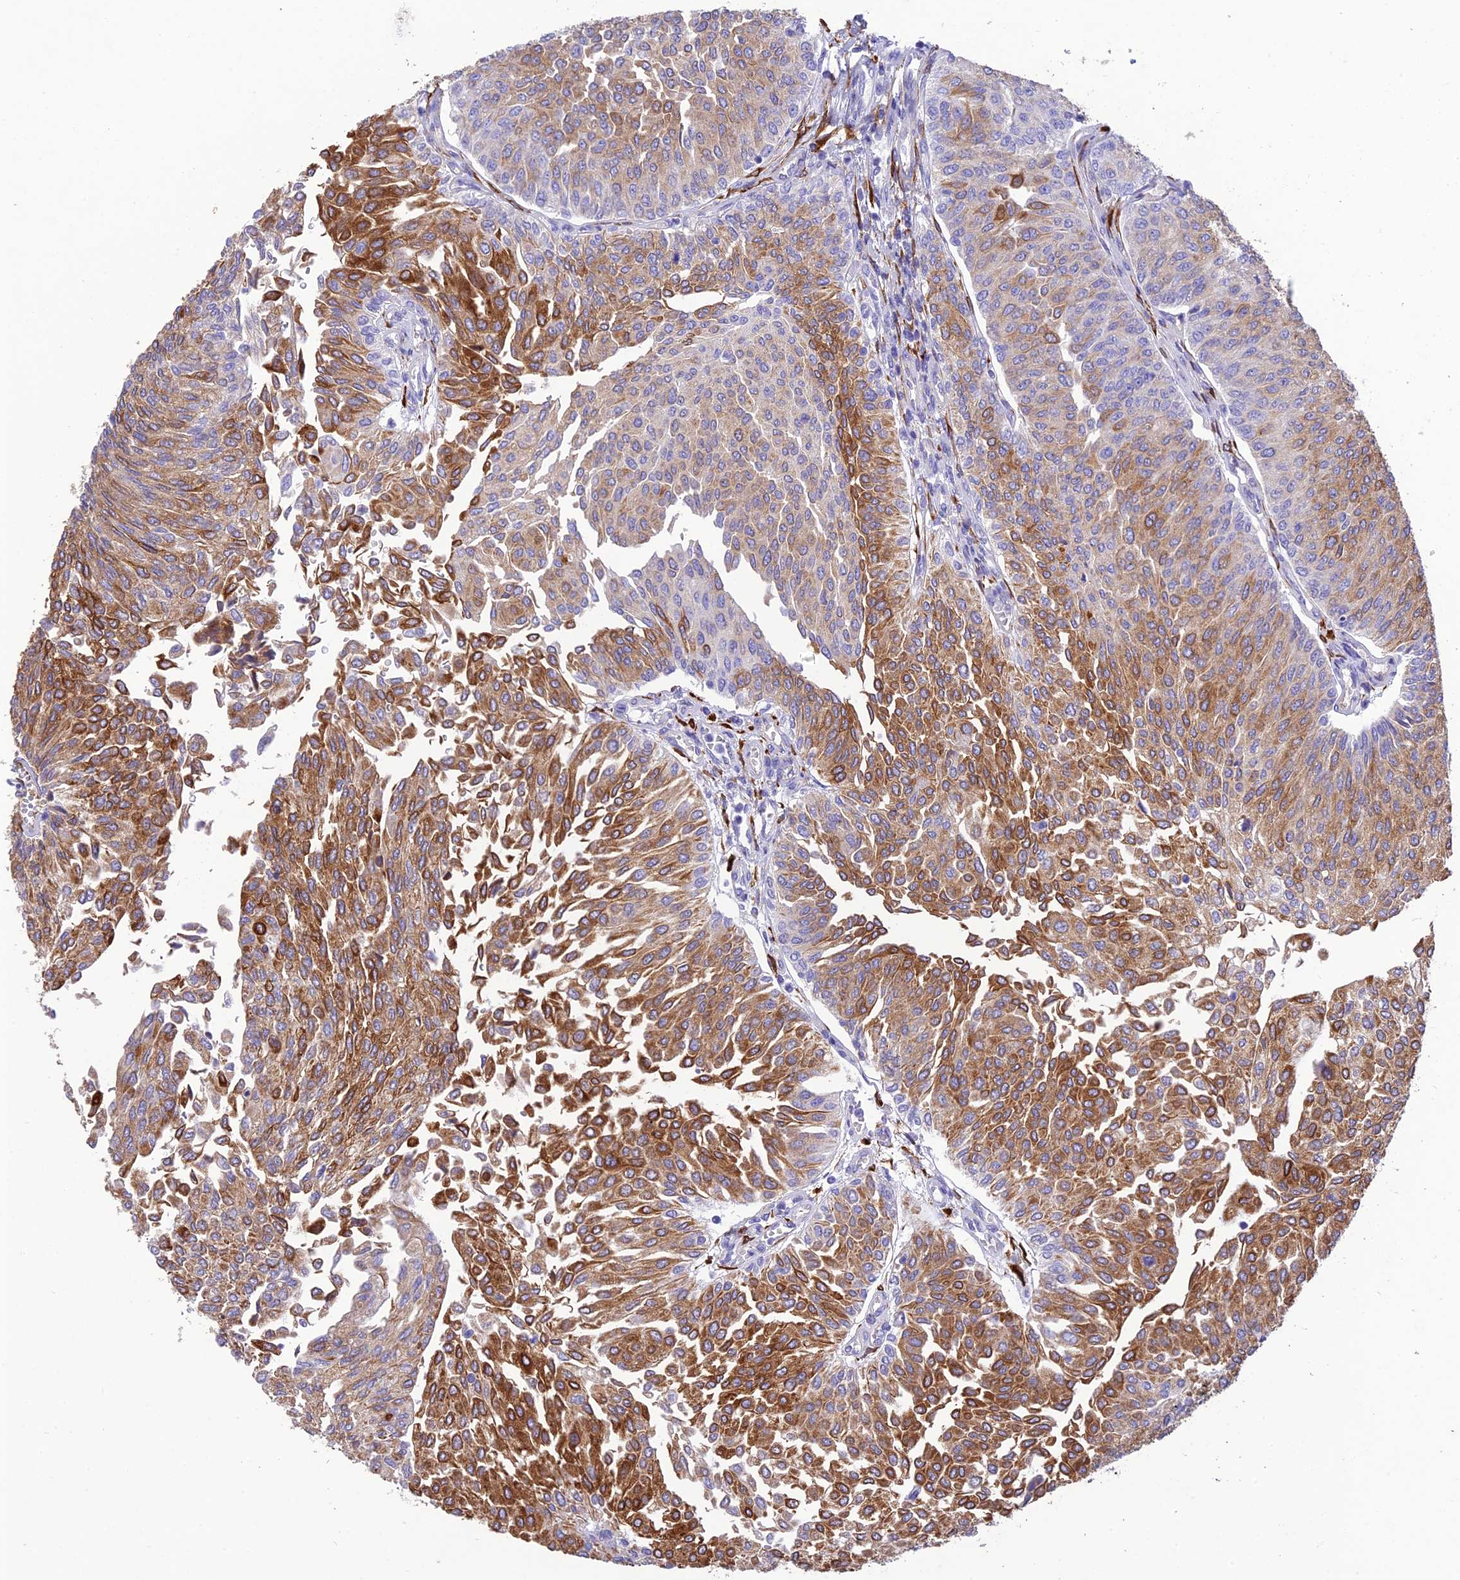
{"staining": {"intensity": "moderate", "quantity": "25%-75%", "location": "cytoplasmic/membranous"}, "tissue": "urothelial cancer", "cell_type": "Tumor cells", "image_type": "cancer", "snomed": [{"axis": "morphology", "description": "Urothelial carcinoma, High grade"}, {"axis": "topography", "description": "Urinary bladder"}], "caption": "IHC of human urothelial cancer demonstrates medium levels of moderate cytoplasmic/membranous staining in approximately 25%-75% of tumor cells.", "gene": "HSD17B2", "patient": {"sex": "female", "age": 79}}